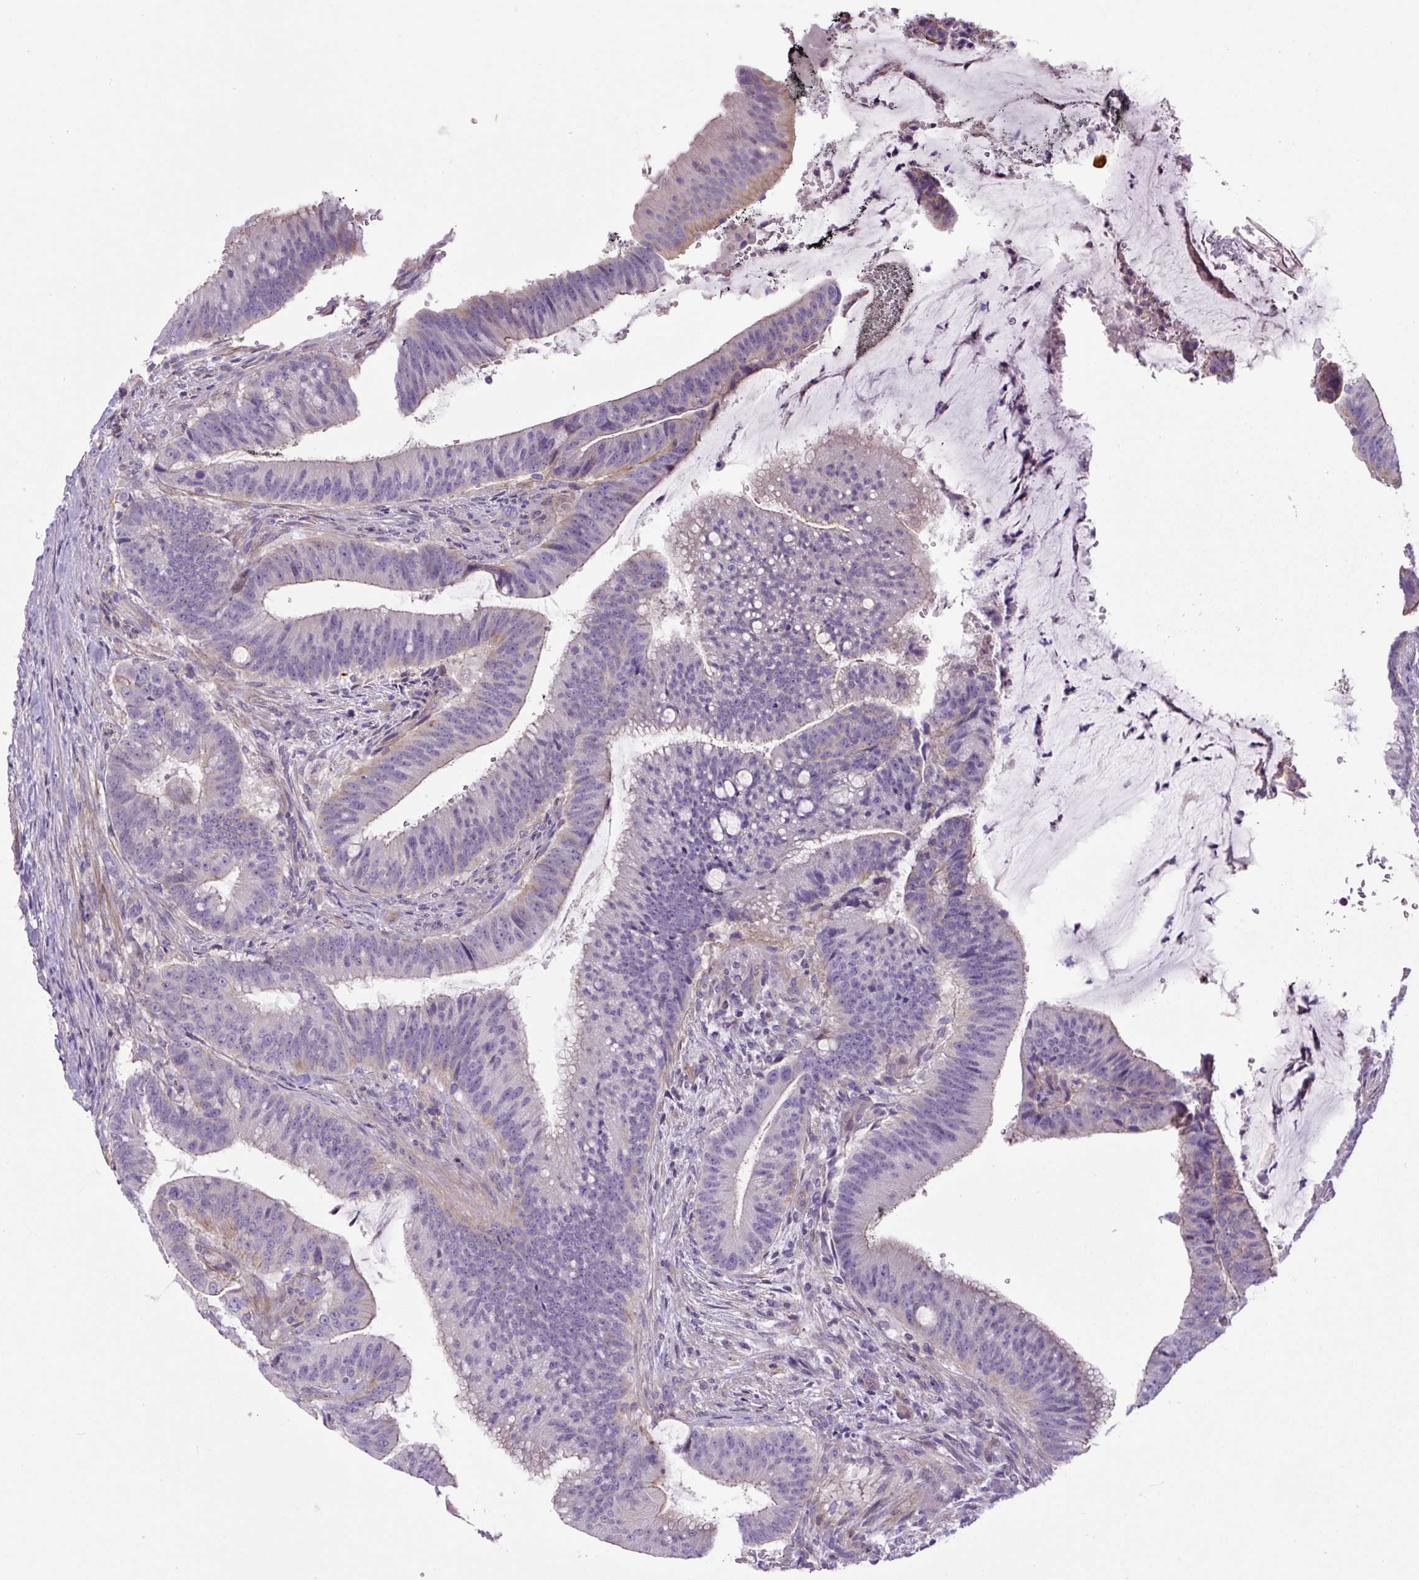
{"staining": {"intensity": "negative", "quantity": "none", "location": "none"}, "tissue": "colorectal cancer", "cell_type": "Tumor cells", "image_type": "cancer", "snomed": [{"axis": "morphology", "description": "Adenocarcinoma, NOS"}, {"axis": "topography", "description": "Colon"}], "caption": "An immunohistochemistry micrograph of colorectal adenocarcinoma is shown. There is no staining in tumor cells of colorectal adenocarcinoma.", "gene": "NPTN", "patient": {"sex": "female", "age": 43}}